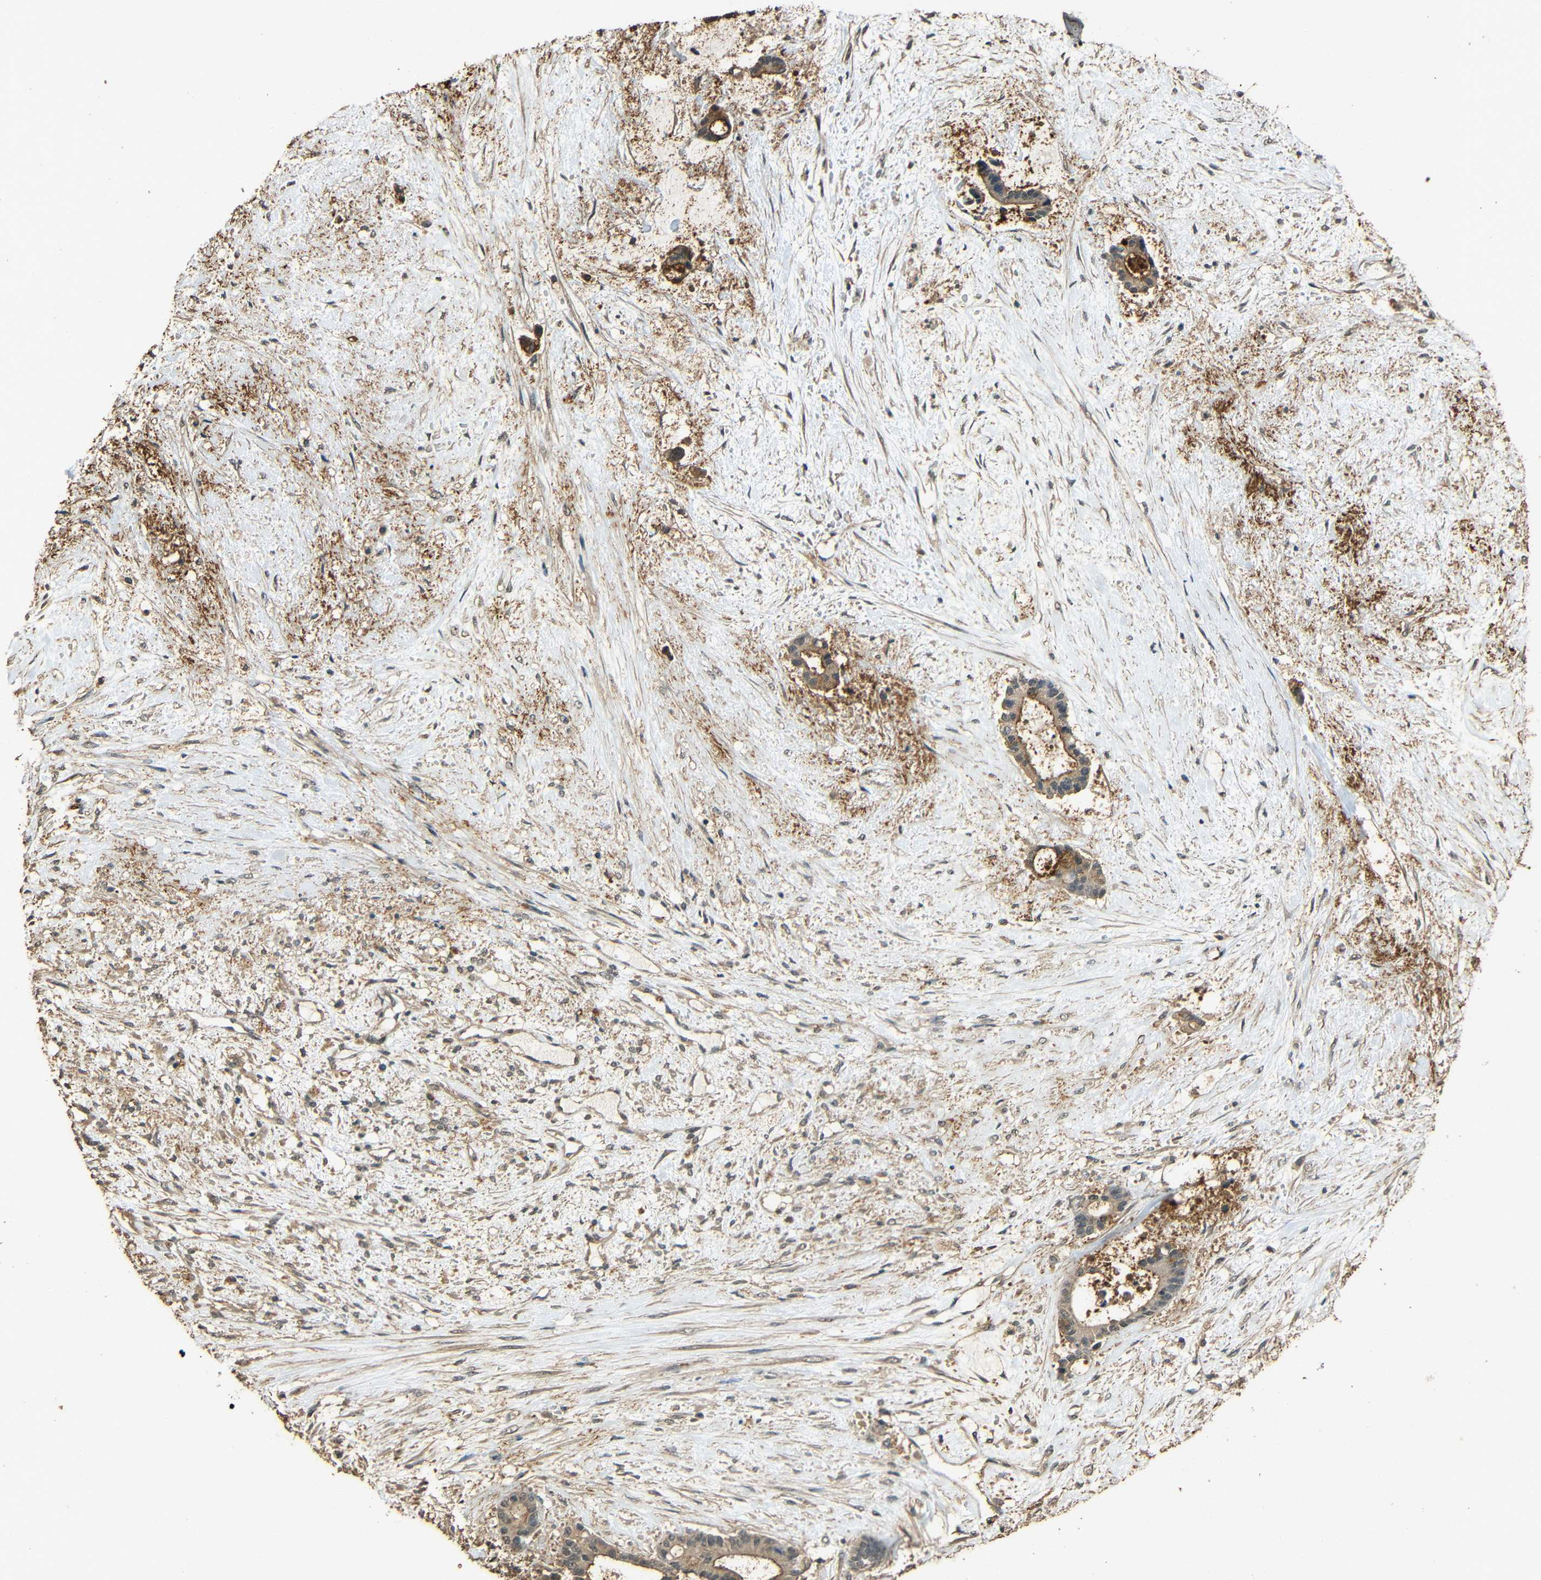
{"staining": {"intensity": "moderate", "quantity": "25%-75%", "location": "cytoplasmic/membranous"}, "tissue": "liver cancer", "cell_type": "Tumor cells", "image_type": "cancer", "snomed": [{"axis": "morphology", "description": "Normal tissue, NOS"}, {"axis": "morphology", "description": "Cholangiocarcinoma"}, {"axis": "topography", "description": "Liver"}, {"axis": "topography", "description": "Peripheral nerve tissue"}], "caption": "Human cholangiocarcinoma (liver) stained with a brown dye demonstrates moderate cytoplasmic/membranous positive positivity in about 25%-75% of tumor cells.", "gene": "PDE5A", "patient": {"sex": "female", "age": 73}}